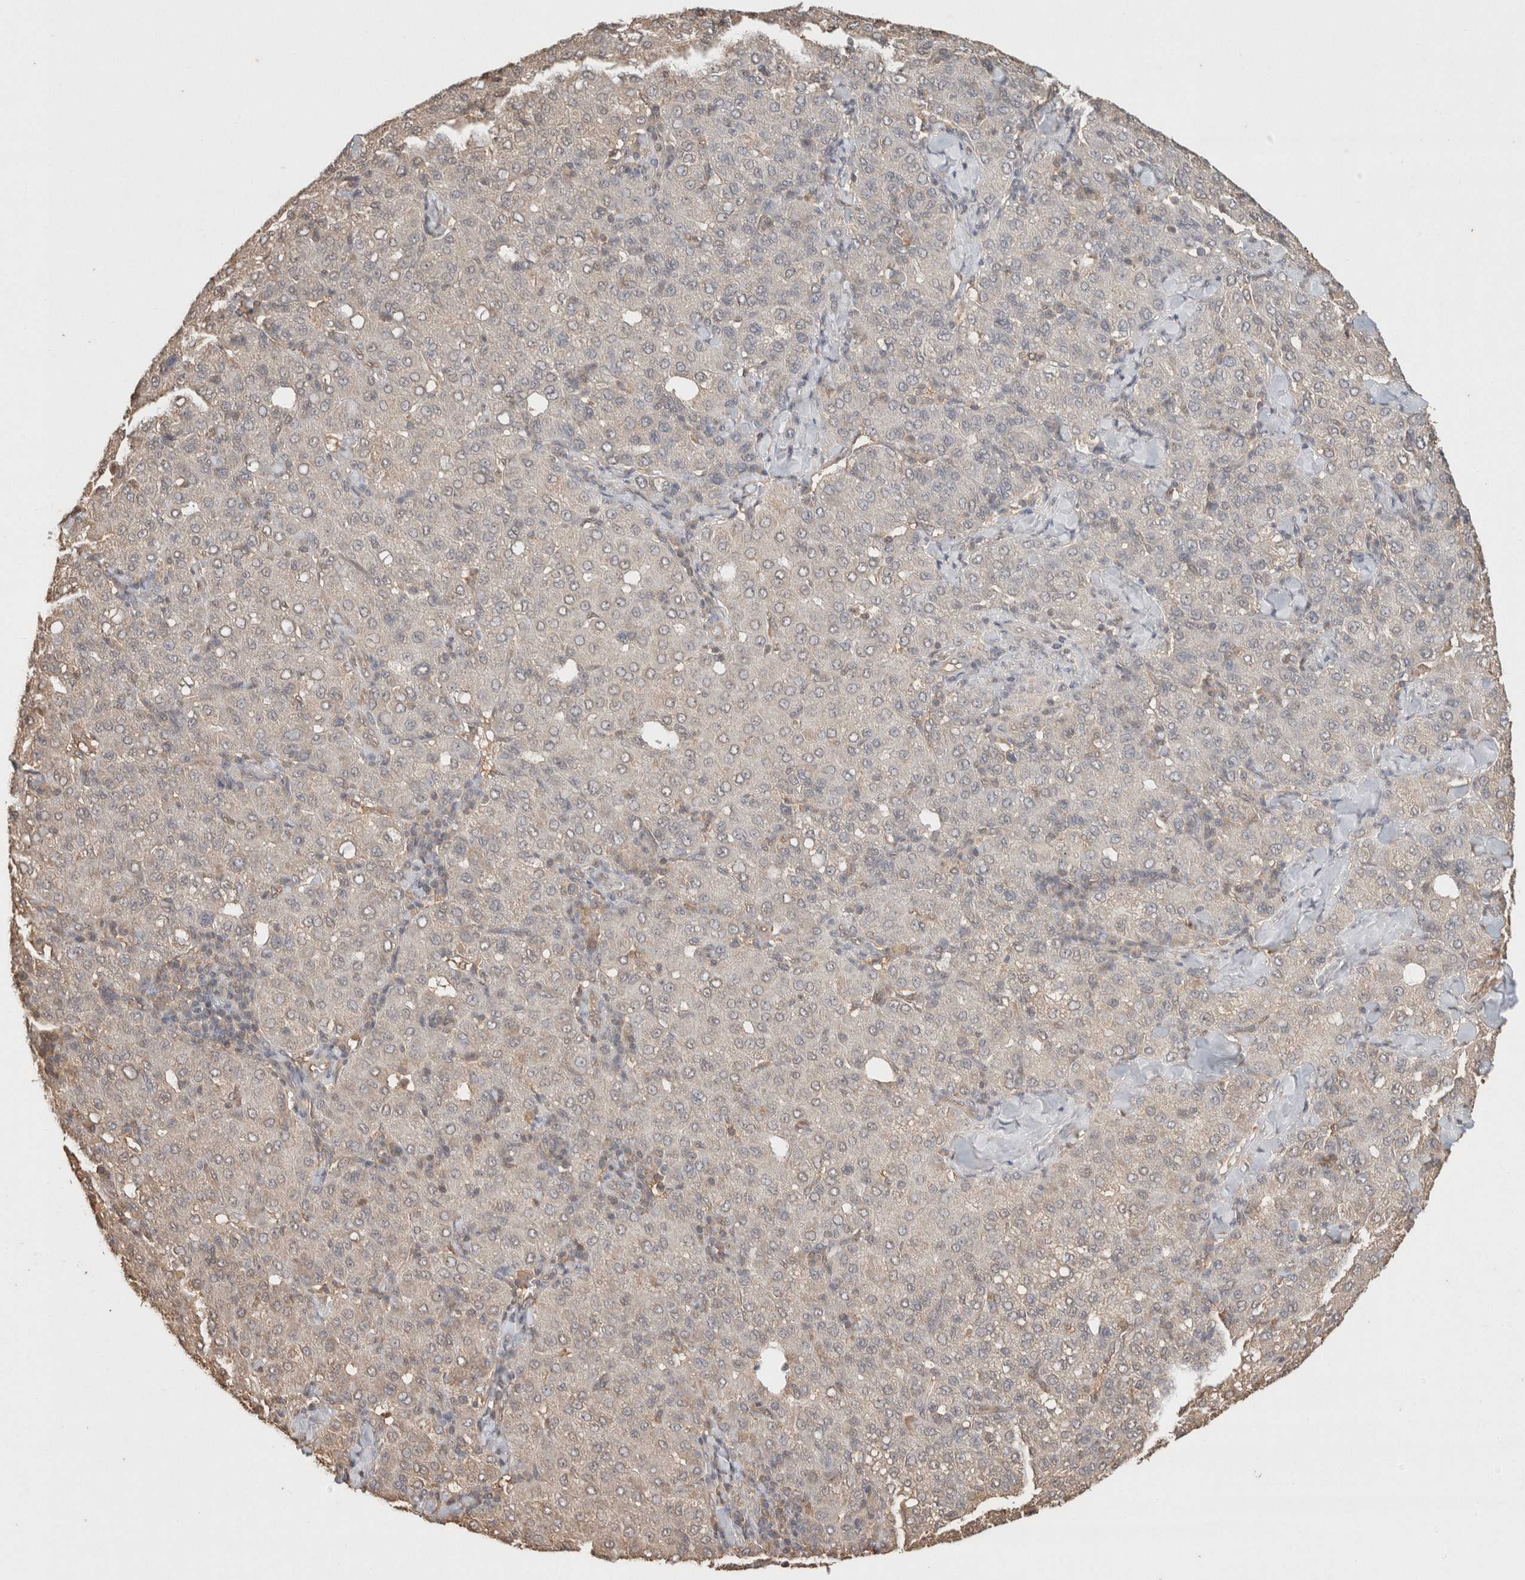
{"staining": {"intensity": "weak", "quantity": "<25%", "location": "cytoplasmic/membranous"}, "tissue": "liver cancer", "cell_type": "Tumor cells", "image_type": "cancer", "snomed": [{"axis": "morphology", "description": "Carcinoma, Hepatocellular, NOS"}, {"axis": "topography", "description": "Liver"}], "caption": "Tumor cells show no significant protein positivity in hepatocellular carcinoma (liver).", "gene": "YWHAH", "patient": {"sex": "male", "age": 65}}